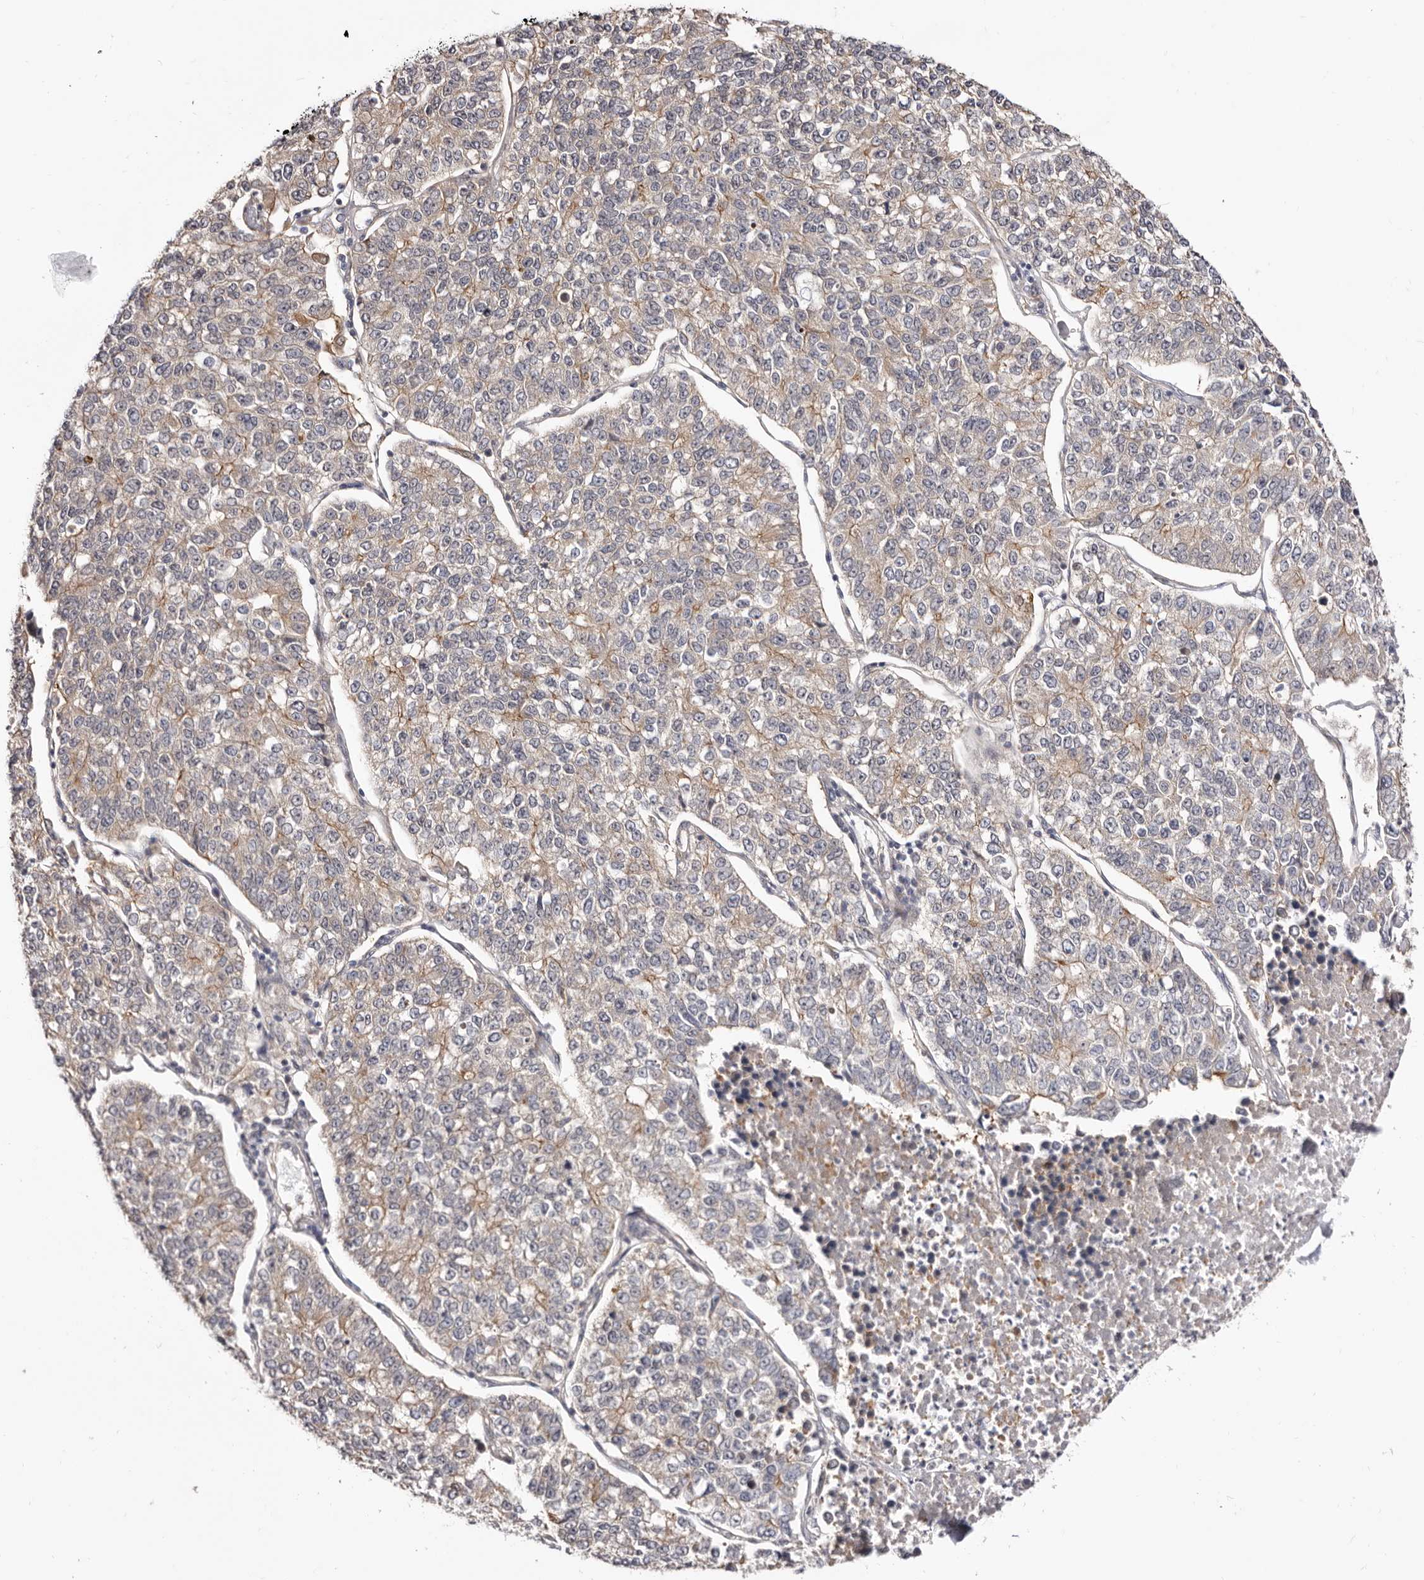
{"staining": {"intensity": "weak", "quantity": "25%-75%", "location": "cytoplasmic/membranous"}, "tissue": "lung cancer", "cell_type": "Tumor cells", "image_type": "cancer", "snomed": [{"axis": "morphology", "description": "Adenocarcinoma, NOS"}, {"axis": "topography", "description": "Lung"}], "caption": "Human lung cancer (adenocarcinoma) stained with a brown dye demonstrates weak cytoplasmic/membranous positive staining in approximately 25%-75% of tumor cells.", "gene": "GPATCH4", "patient": {"sex": "male", "age": 49}}